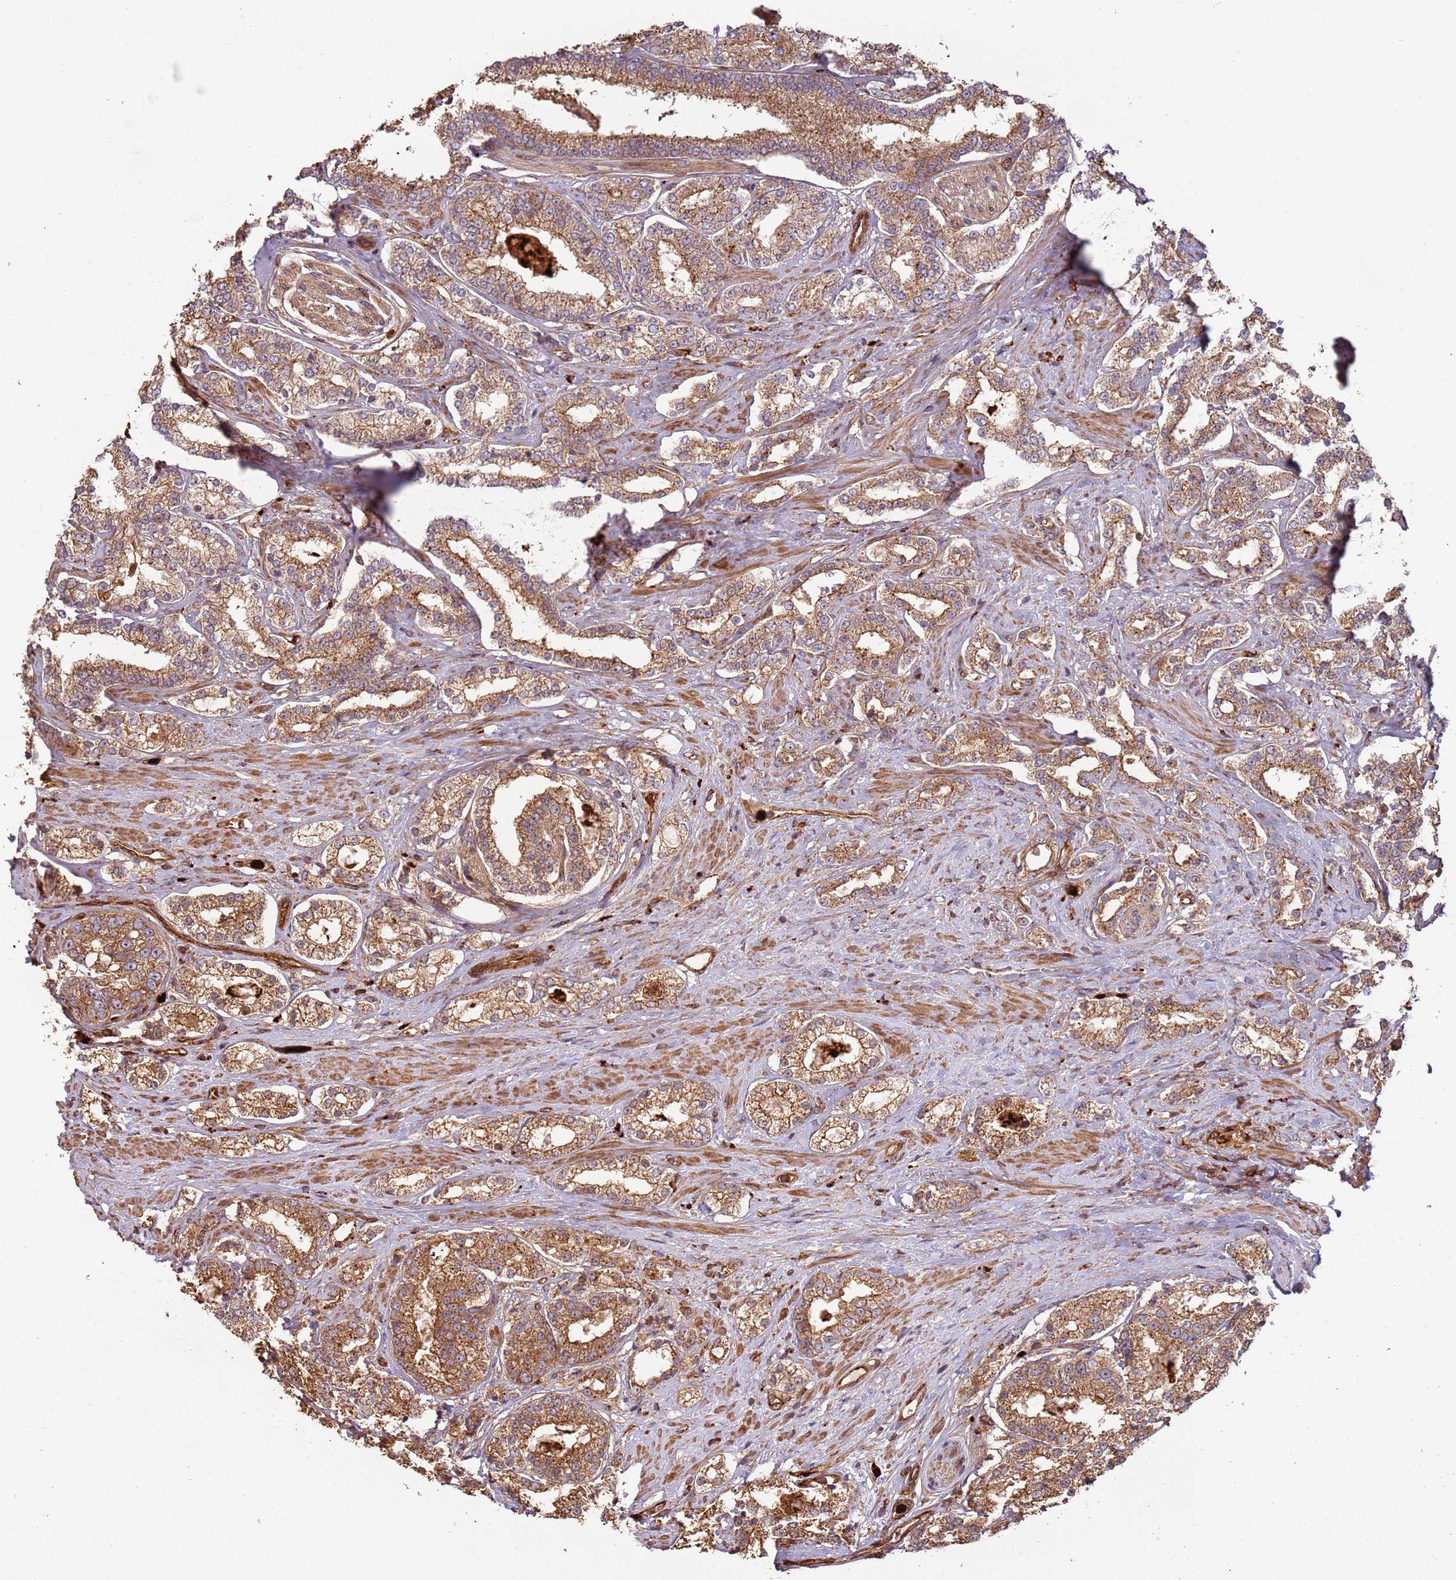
{"staining": {"intensity": "moderate", "quantity": ">75%", "location": "cytoplasmic/membranous"}, "tissue": "prostate cancer", "cell_type": "Tumor cells", "image_type": "cancer", "snomed": [{"axis": "morphology", "description": "Normal tissue, NOS"}, {"axis": "morphology", "description": "Adenocarcinoma, High grade"}, {"axis": "topography", "description": "Prostate"}], "caption": "Moderate cytoplasmic/membranous protein expression is identified in approximately >75% of tumor cells in prostate cancer (adenocarcinoma (high-grade)).", "gene": "NDUFAF4", "patient": {"sex": "male", "age": 83}}